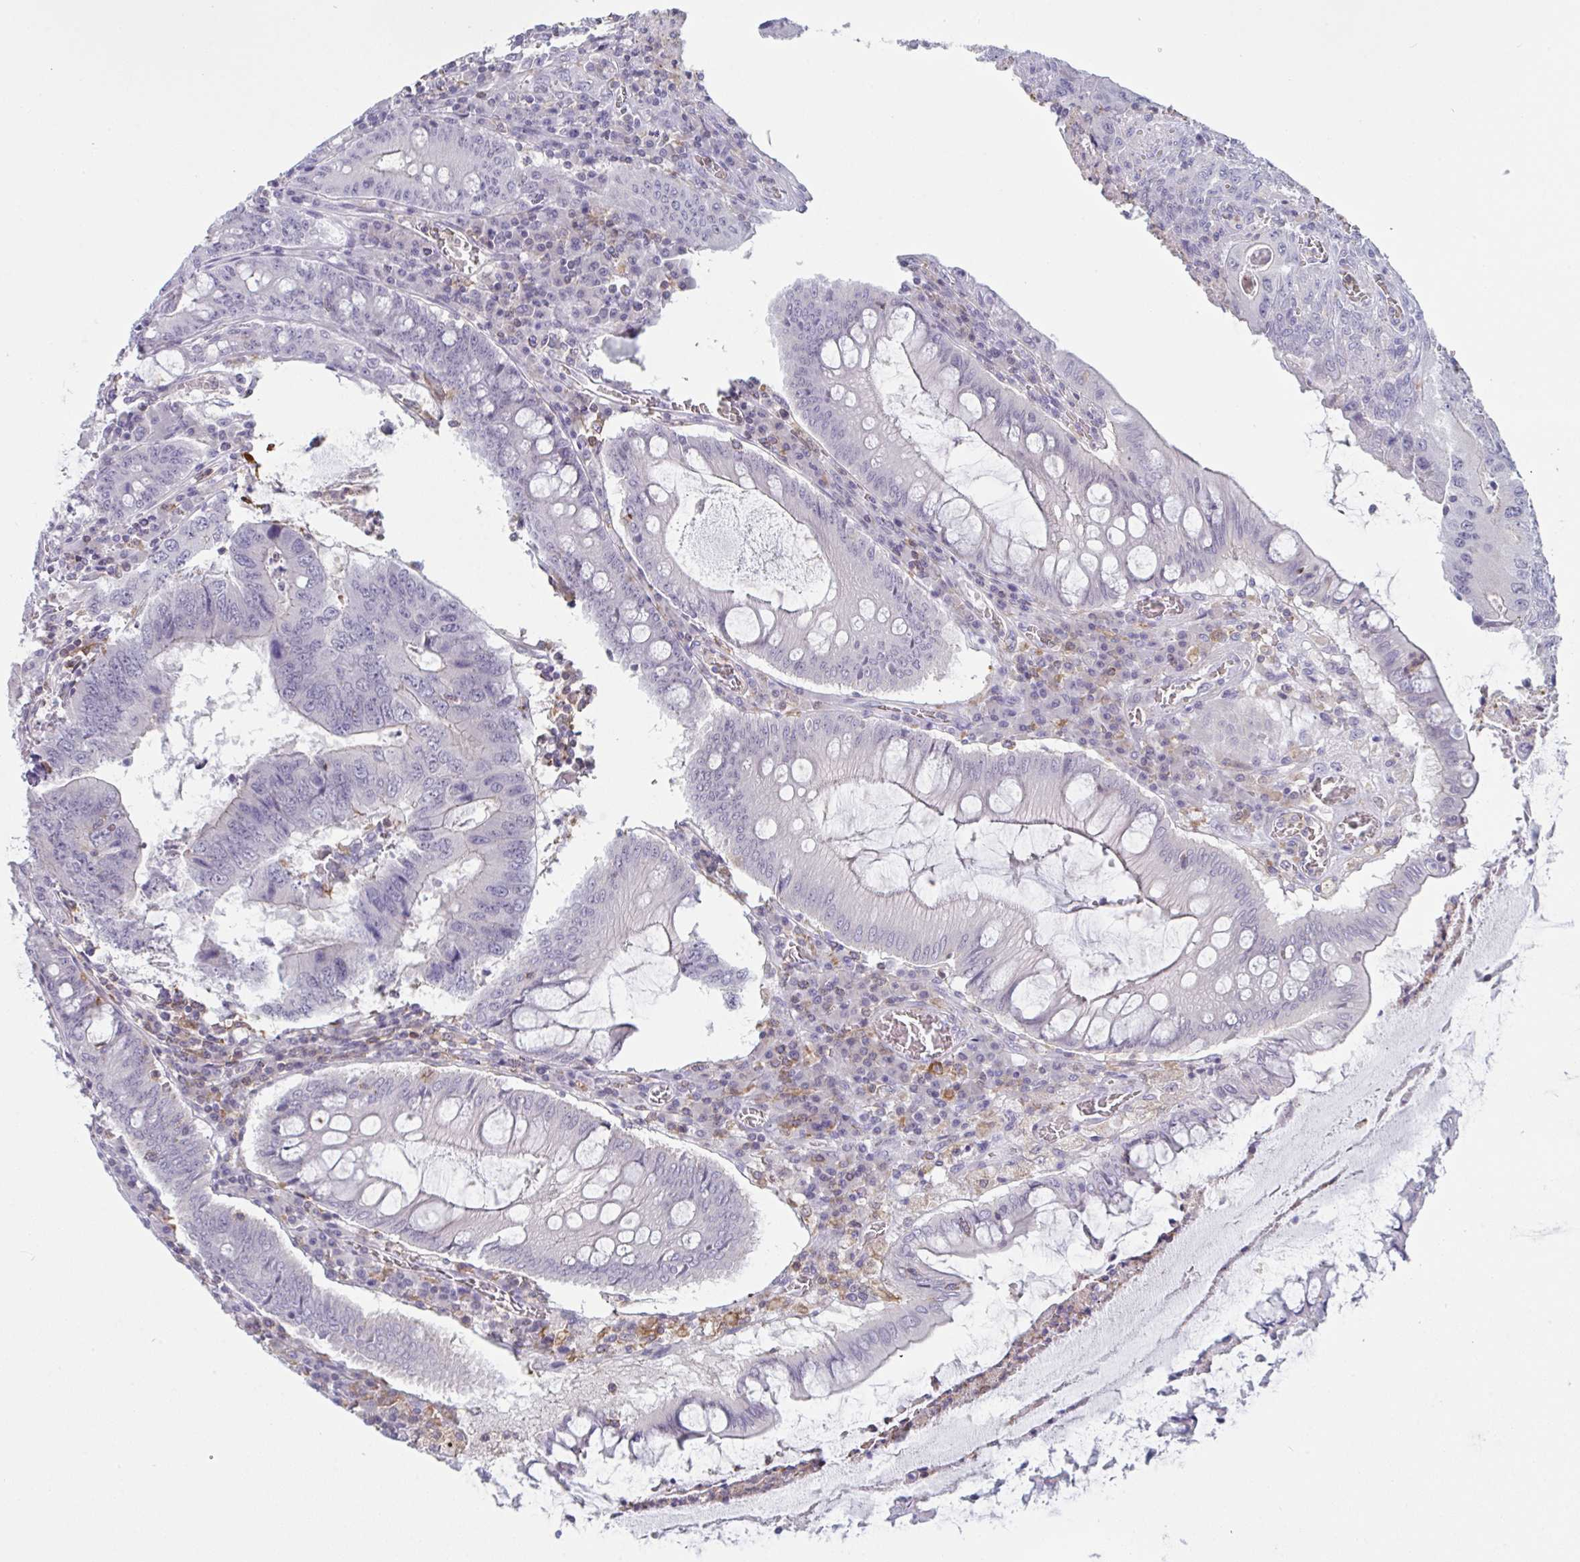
{"staining": {"intensity": "negative", "quantity": "none", "location": "none"}, "tissue": "colorectal cancer", "cell_type": "Tumor cells", "image_type": "cancer", "snomed": [{"axis": "morphology", "description": "Adenocarcinoma, NOS"}, {"axis": "topography", "description": "Colon"}], "caption": "Tumor cells are negative for brown protein staining in colorectal cancer (adenocarcinoma). (DAB IHC, high magnification).", "gene": "DISP2", "patient": {"sex": "male", "age": 53}}